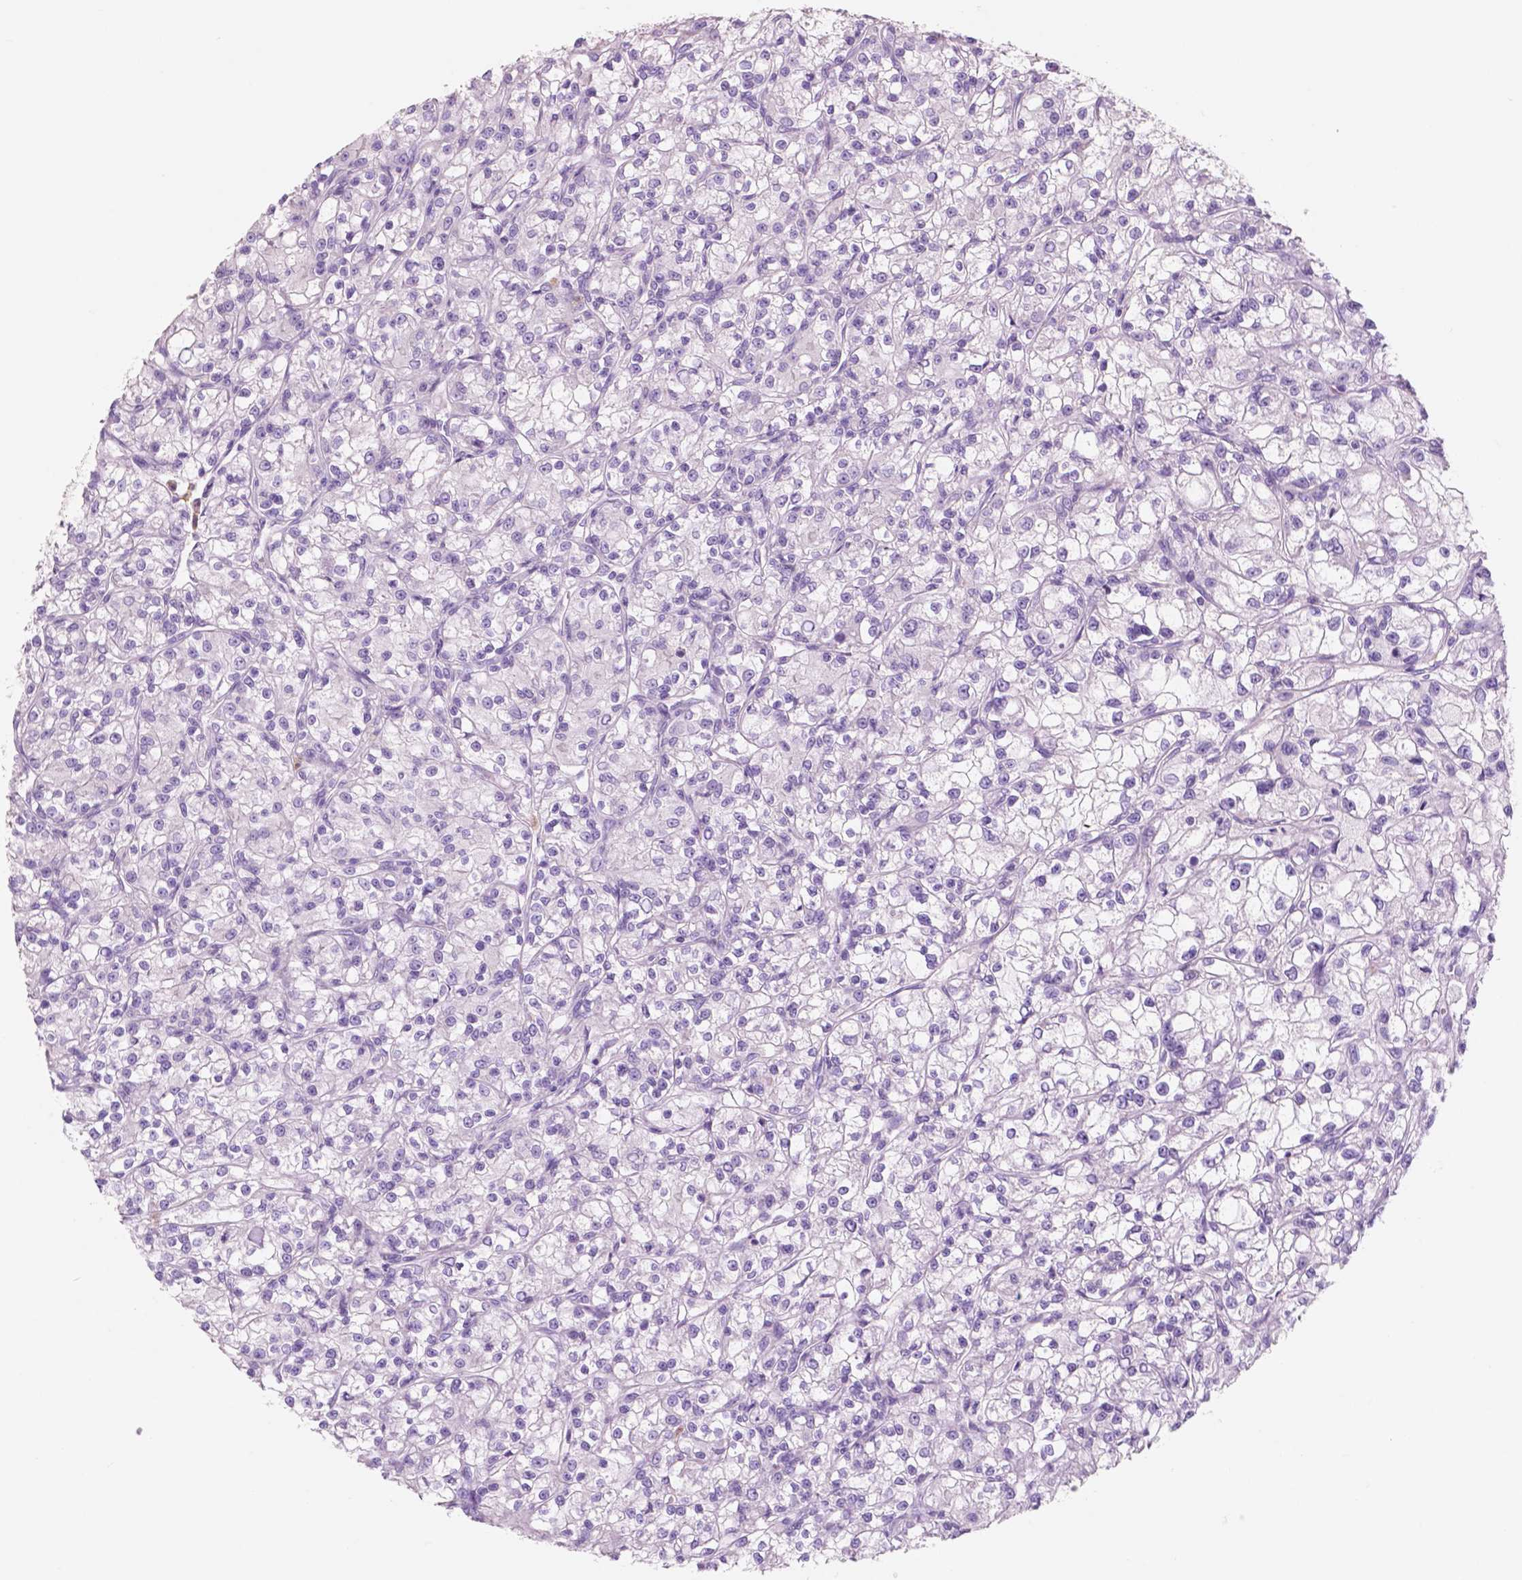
{"staining": {"intensity": "negative", "quantity": "none", "location": "none"}, "tissue": "renal cancer", "cell_type": "Tumor cells", "image_type": "cancer", "snomed": [{"axis": "morphology", "description": "Adenocarcinoma, NOS"}, {"axis": "topography", "description": "Kidney"}], "caption": "Immunohistochemistry of human renal cancer shows no expression in tumor cells.", "gene": "CUZD1", "patient": {"sex": "female", "age": 59}}